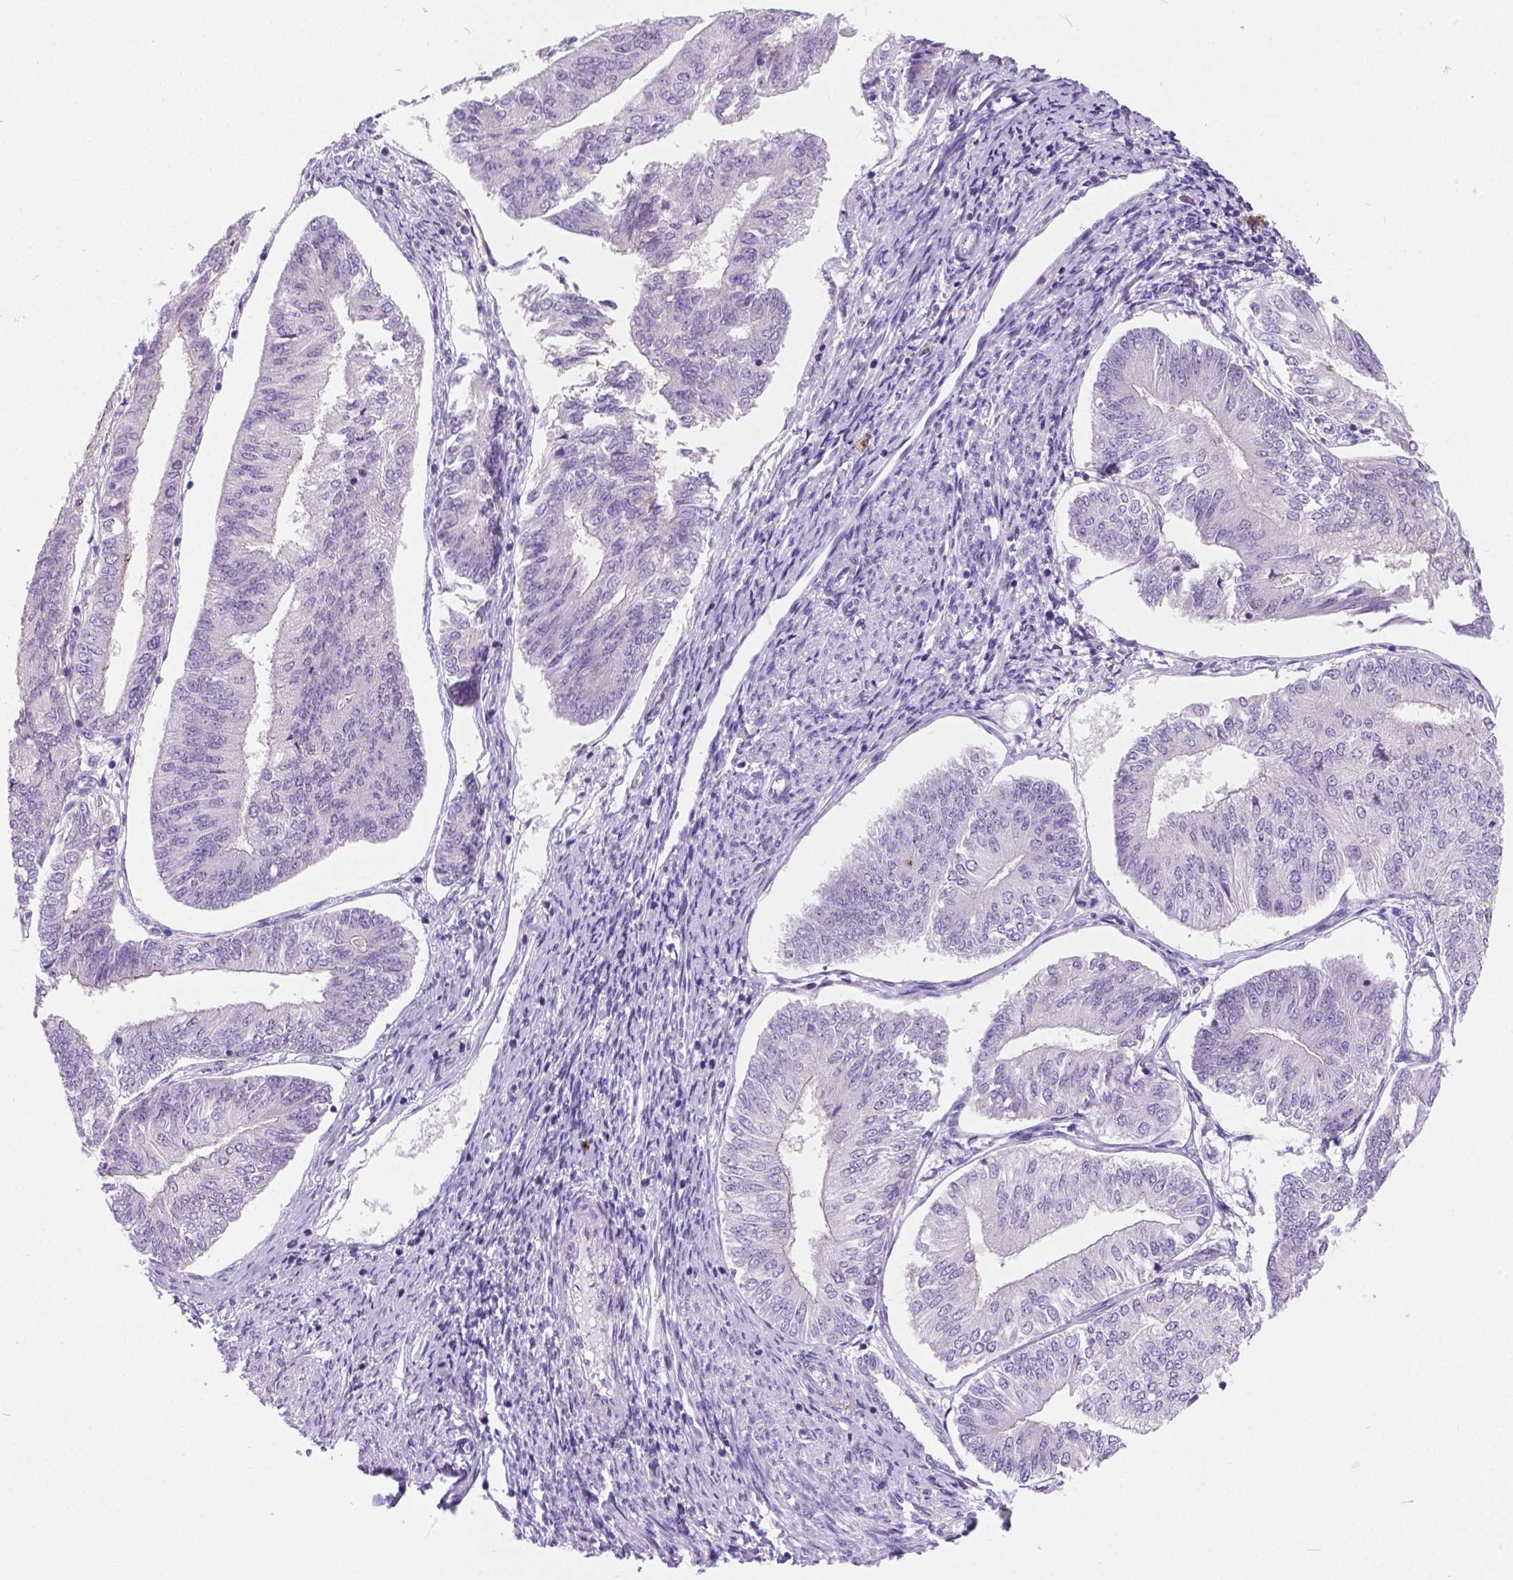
{"staining": {"intensity": "negative", "quantity": "none", "location": "none"}, "tissue": "endometrial cancer", "cell_type": "Tumor cells", "image_type": "cancer", "snomed": [{"axis": "morphology", "description": "Adenocarcinoma, NOS"}, {"axis": "topography", "description": "Endometrium"}], "caption": "Protein analysis of endometrial adenocarcinoma displays no significant staining in tumor cells. (DAB (3,3'-diaminobenzidine) immunohistochemistry, high magnification).", "gene": "ARMS2", "patient": {"sex": "female", "age": 58}}